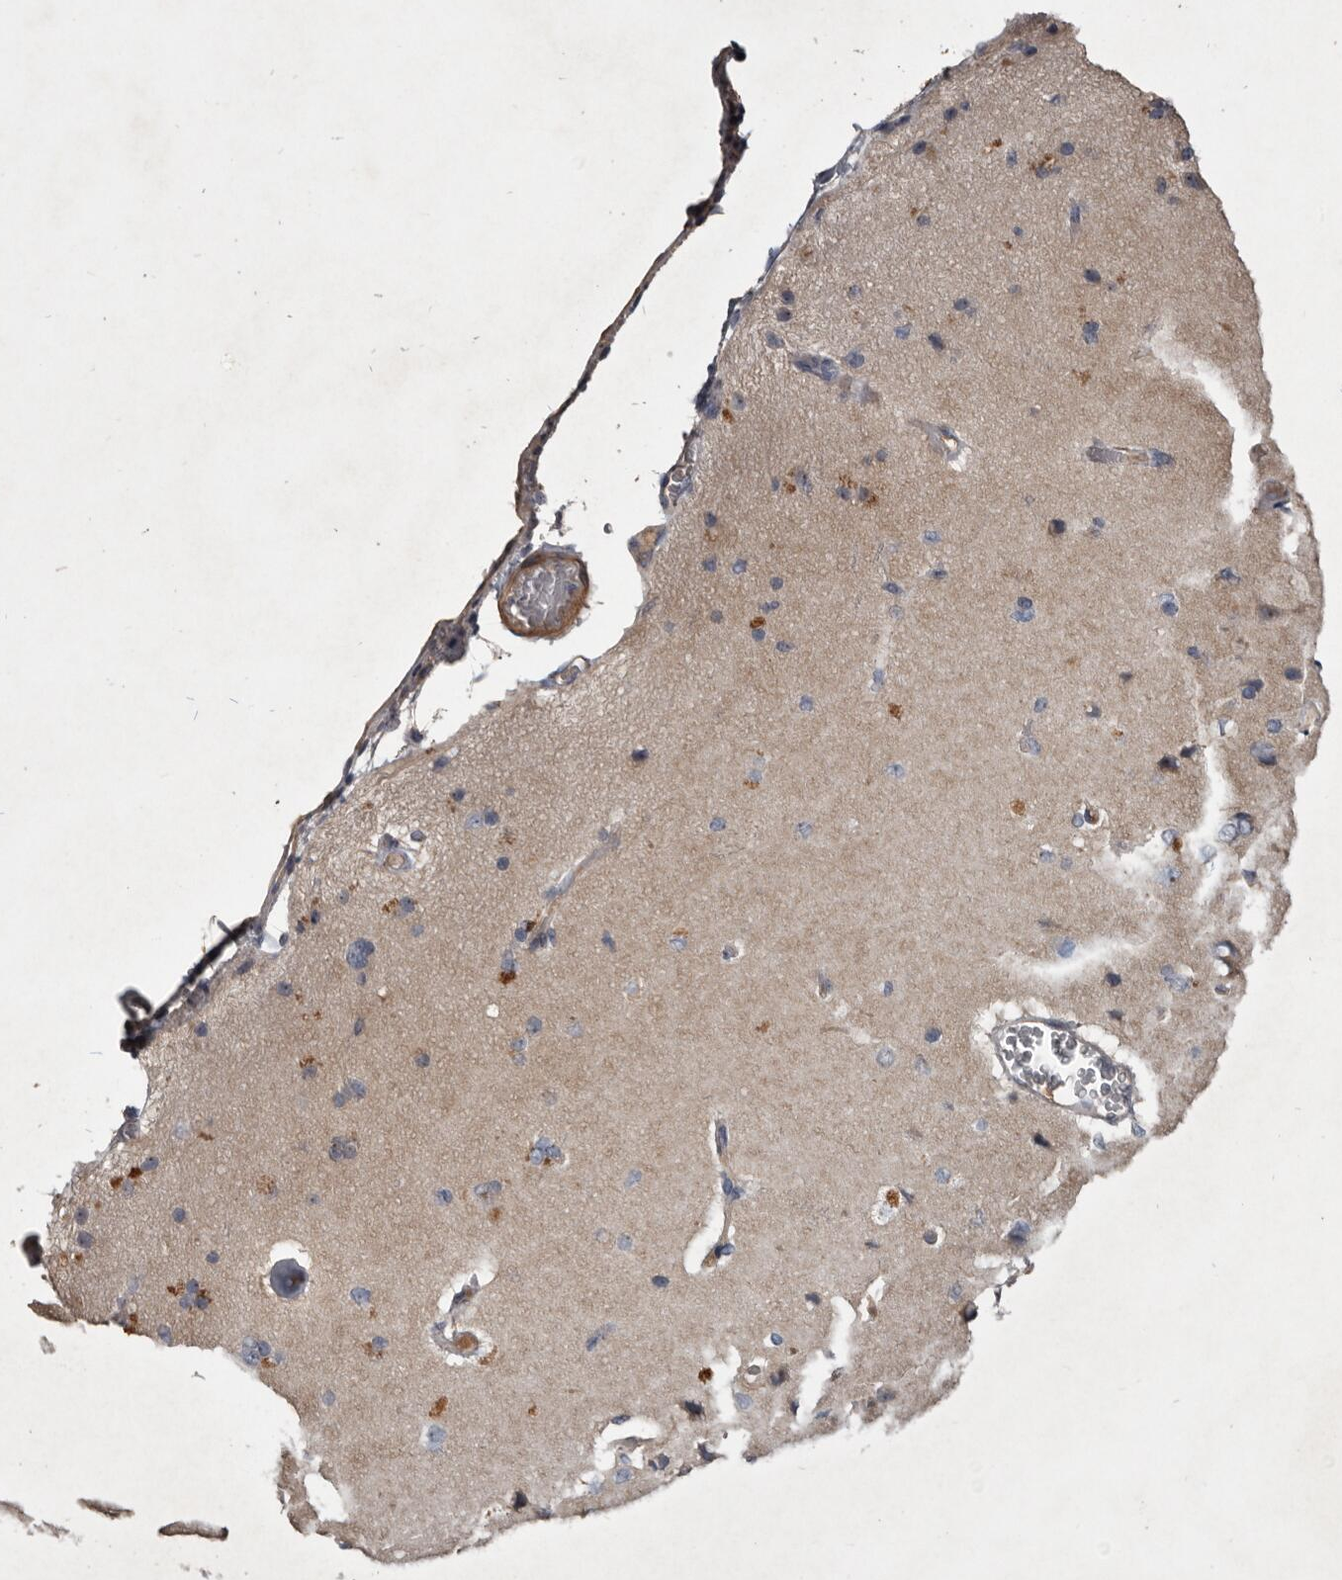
{"staining": {"intensity": "weak", "quantity": "25%-75%", "location": "cytoplasmic/membranous"}, "tissue": "cerebral cortex", "cell_type": "Endothelial cells", "image_type": "normal", "snomed": [{"axis": "morphology", "description": "Normal tissue, NOS"}, {"axis": "topography", "description": "Cerebral cortex"}], "caption": "Endothelial cells display low levels of weak cytoplasmic/membranous positivity in approximately 25%-75% of cells in benign cerebral cortex. The staining was performed using DAB (3,3'-diaminobenzidine) to visualize the protein expression in brown, while the nuclei were stained in blue with hematoxylin (Magnification: 20x).", "gene": "TTC39A", "patient": {"sex": "male", "age": 62}}